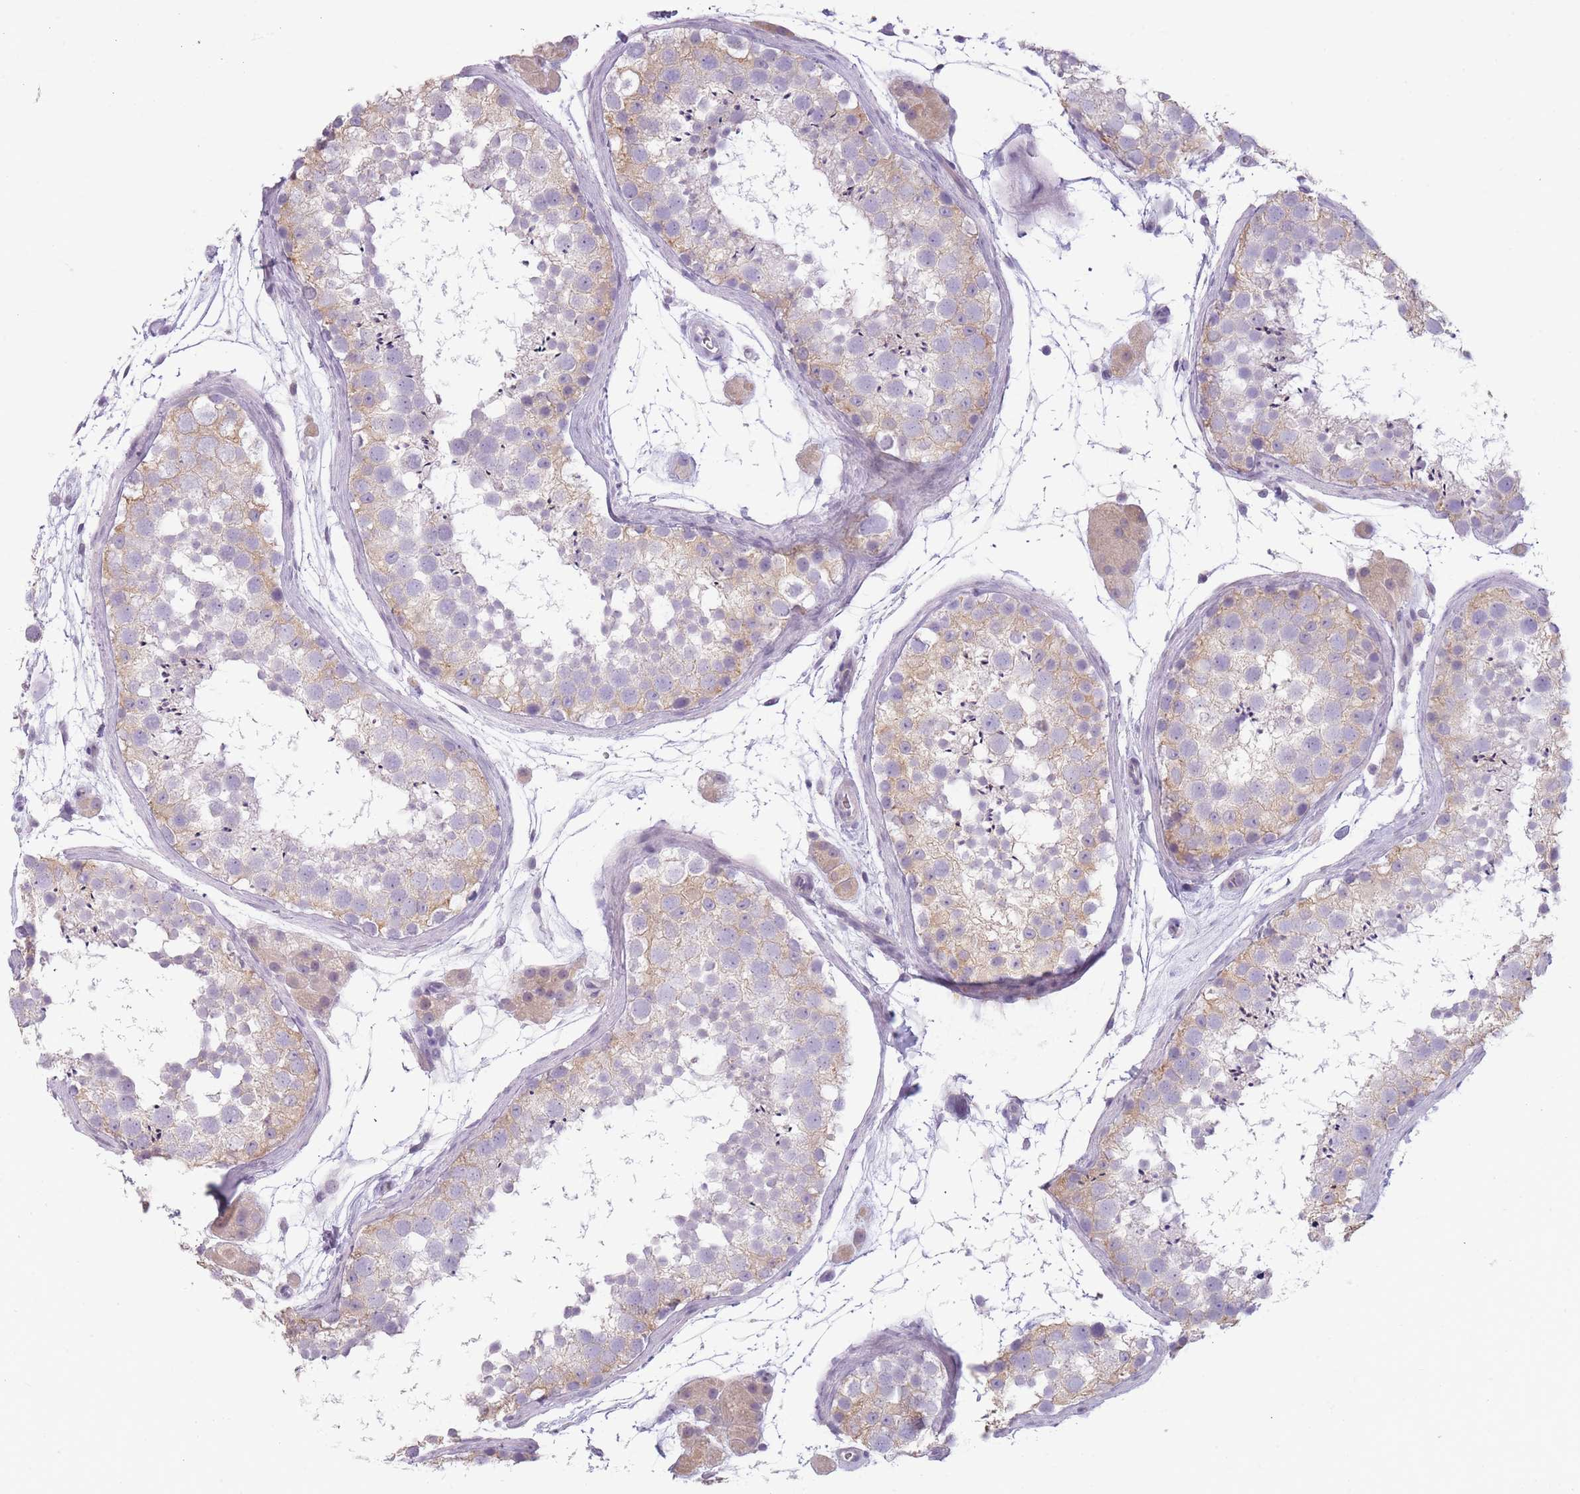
{"staining": {"intensity": "weak", "quantity": "<25%", "location": "cytoplasmic/membranous"}, "tissue": "testis", "cell_type": "Cells in seminiferous ducts", "image_type": "normal", "snomed": [{"axis": "morphology", "description": "Normal tissue, NOS"}, {"axis": "topography", "description": "Testis"}], "caption": "DAB (3,3'-diaminobenzidine) immunohistochemical staining of benign human testis demonstrates no significant positivity in cells in seminiferous ducts.", "gene": "TMEM236", "patient": {"sex": "male", "age": 41}}